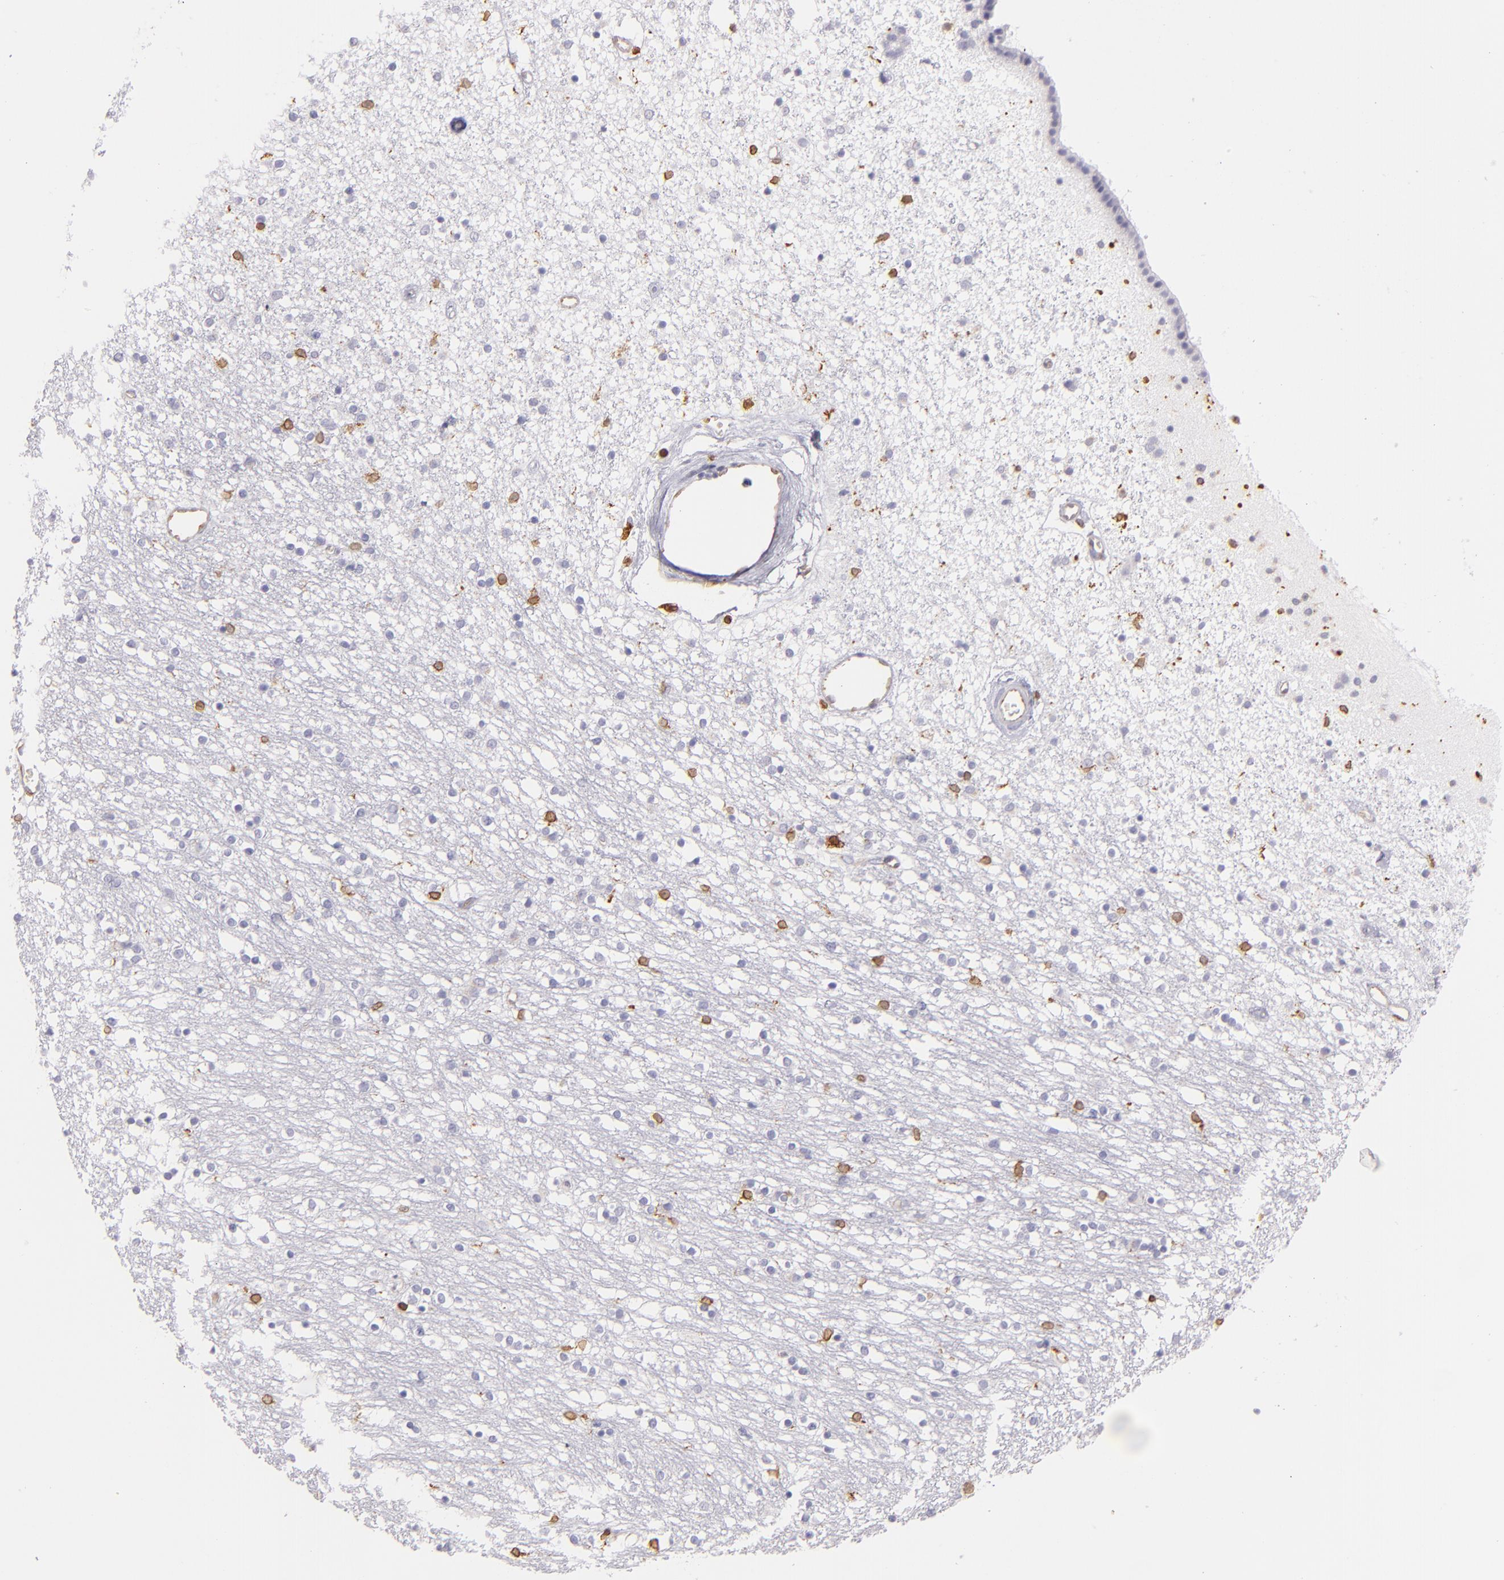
{"staining": {"intensity": "moderate", "quantity": "<25%", "location": "cytoplasmic/membranous"}, "tissue": "caudate", "cell_type": "Glial cells", "image_type": "normal", "snomed": [{"axis": "morphology", "description": "Normal tissue, NOS"}, {"axis": "topography", "description": "Lateral ventricle wall"}], "caption": "Immunohistochemistry (IHC) of benign human caudate demonstrates low levels of moderate cytoplasmic/membranous positivity in about <25% of glial cells.", "gene": "CD74", "patient": {"sex": "female", "age": 54}}